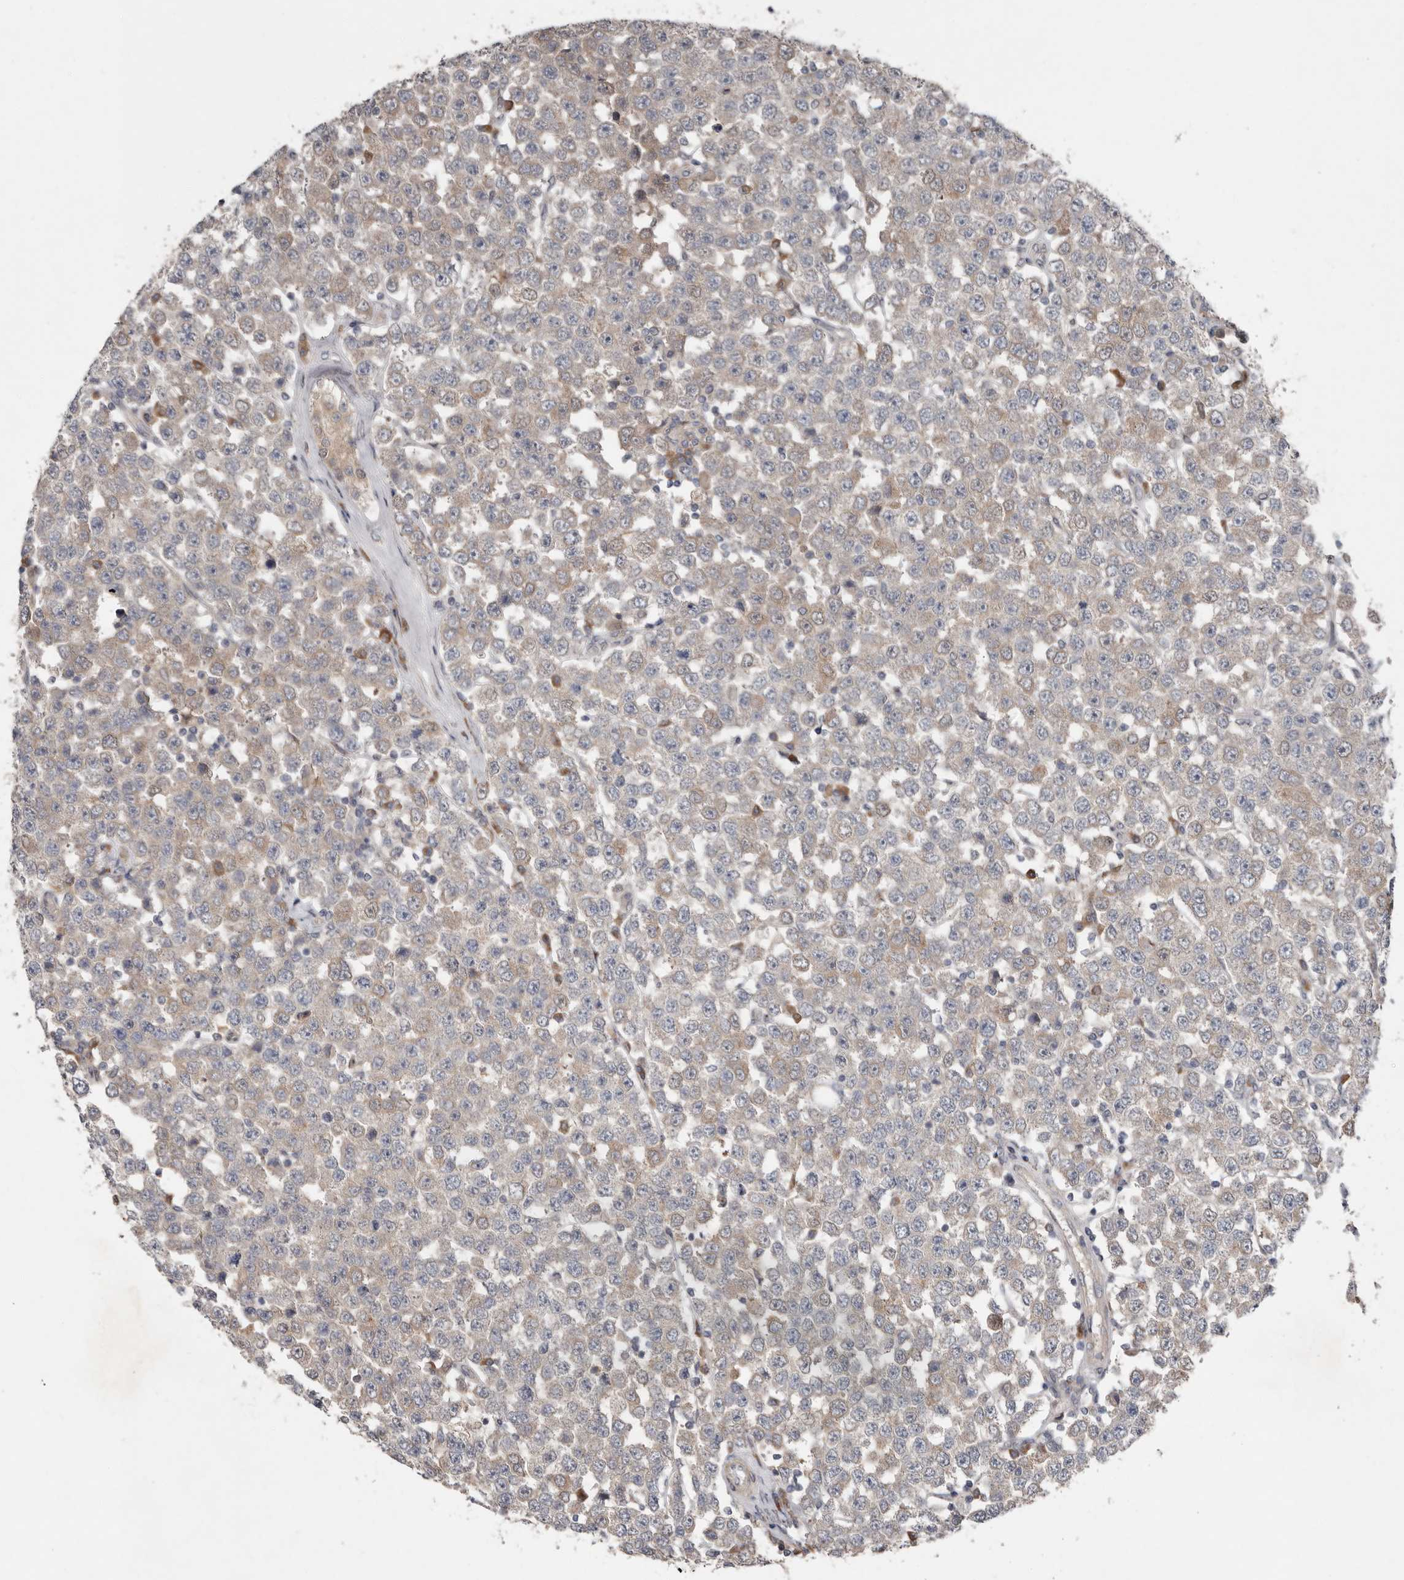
{"staining": {"intensity": "weak", "quantity": "<25%", "location": "cytoplasmic/membranous"}, "tissue": "testis cancer", "cell_type": "Tumor cells", "image_type": "cancer", "snomed": [{"axis": "morphology", "description": "Seminoma, NOS"}, {"axis": "topography", "description": "Testis"}], "caption": "This is a histopathology image of immunohistochemistry (IHC) staining of testis cancer (seminoma), which shows no expression in tumor cells.", "gene": "CHML", "patient": {"sex": "male", "age": 28}}